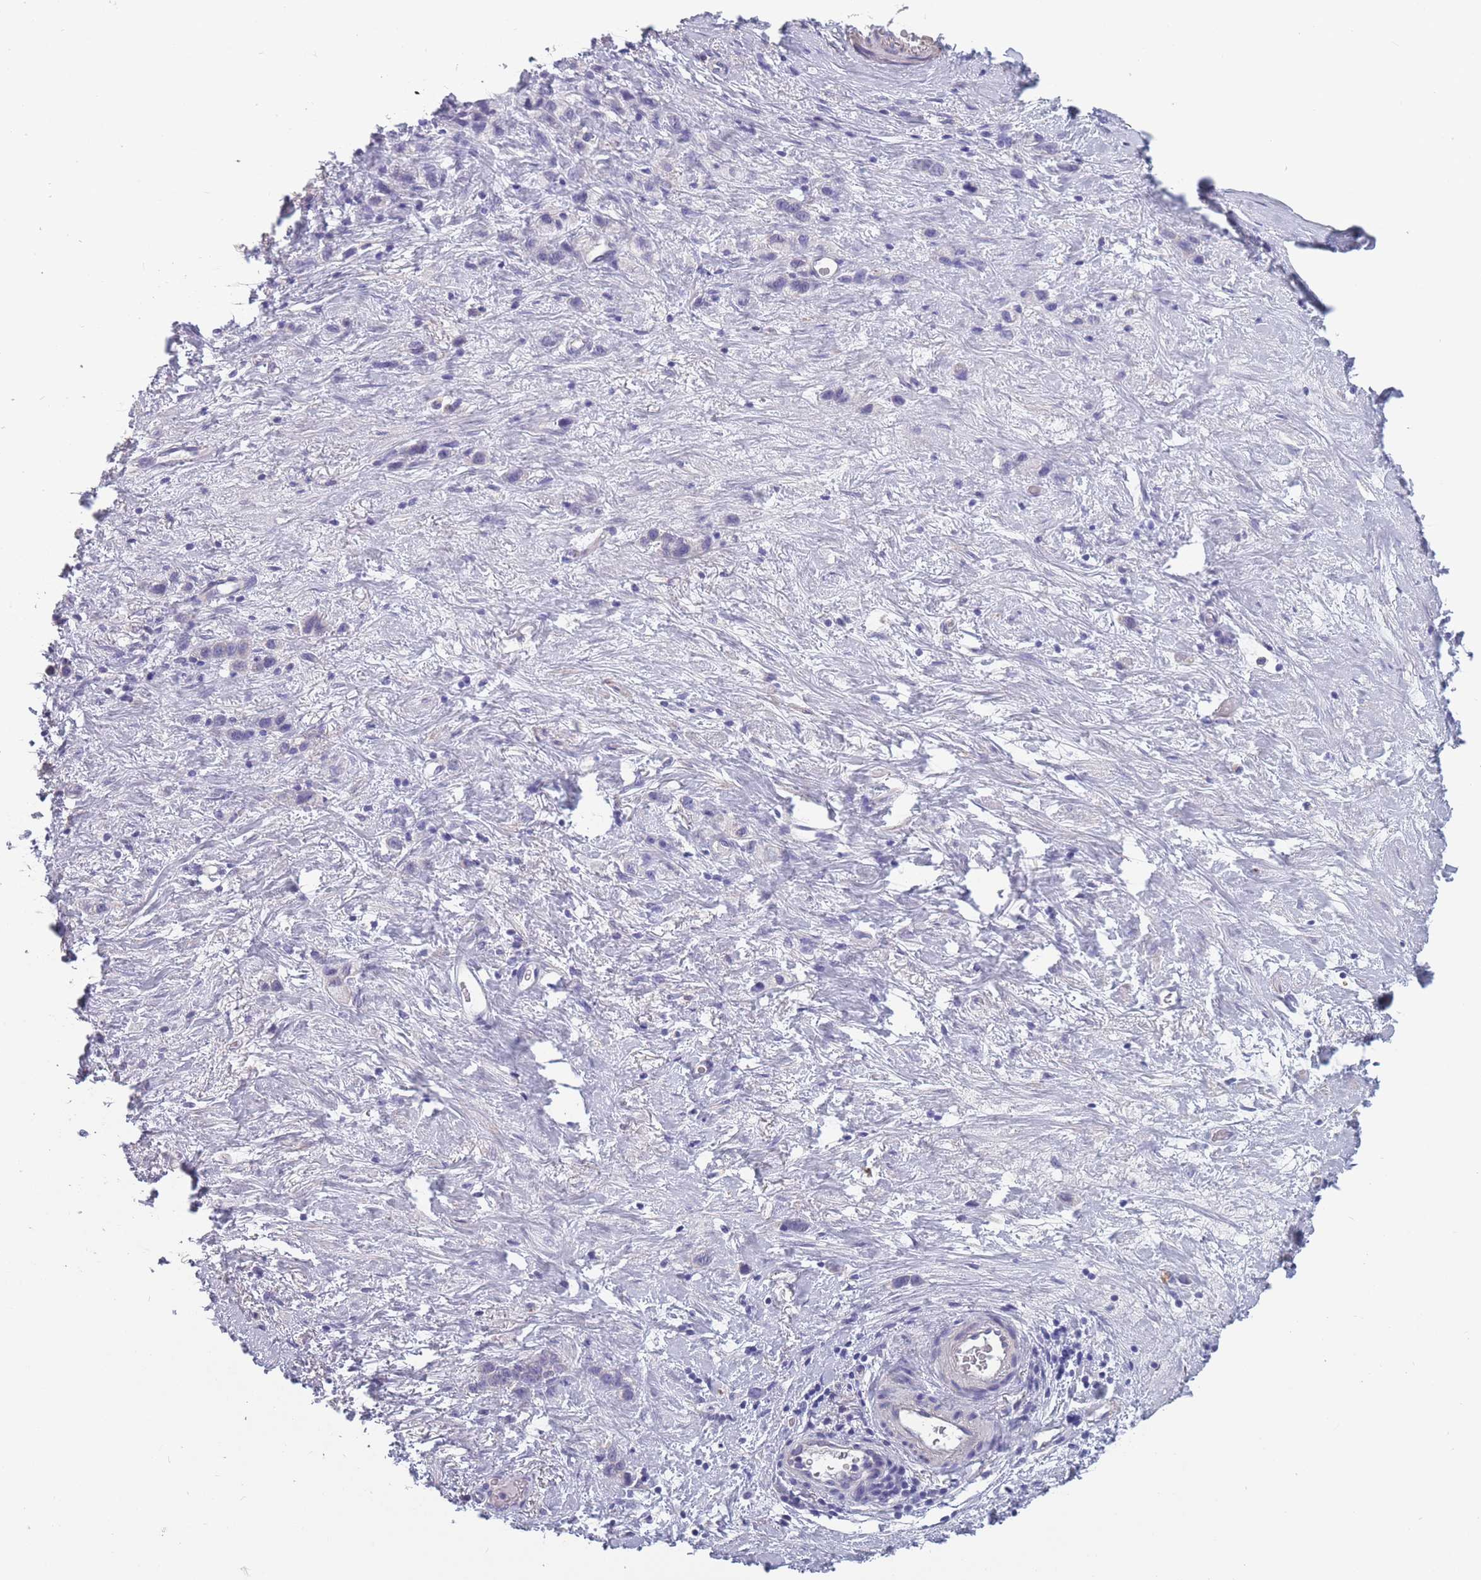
{"staining": {"intensity": "negative", "quantity": "none", "location": "none"}, "tissue": "stomach cancer", "cell_type": "Tumor cells", "image_type": "cancer", "snomed": [{"axis": "morphology", "description": "Adenocarcinoma, NOS"}, {"axis": "topography", "description": "Stomach"}], "caption": "Human stomach cancer stained for a protein using immunohistochemistry shows no positivity in tumor cells.", "gene": "OR4C5", "patient": {"sex": "female", "age": 65}}